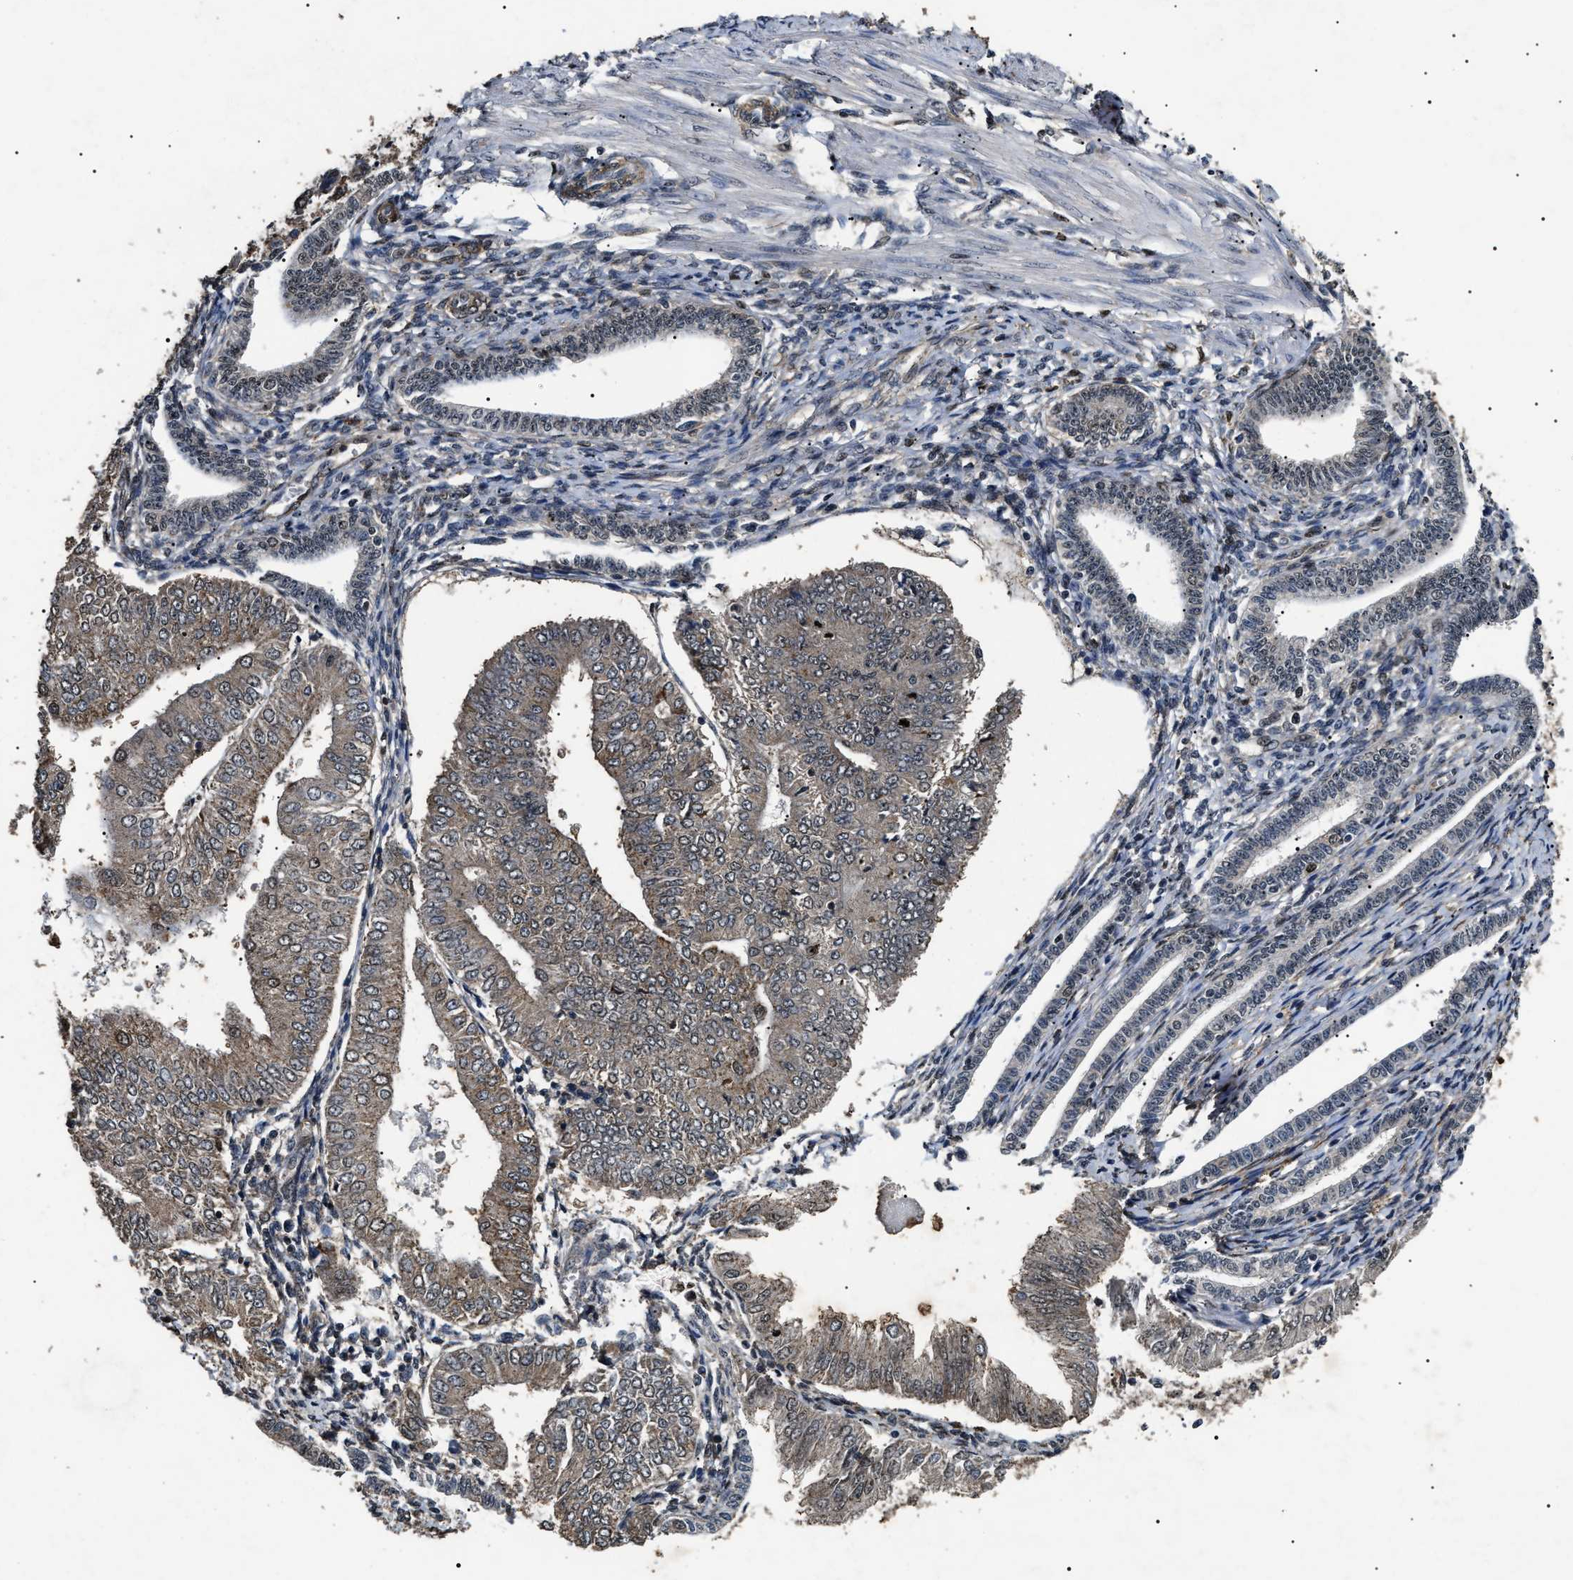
{"staining": {"intensity": "weak", "quantity": "25%-75%", "location": "cytoplasmic/membranous,nuclear"}, "tissue": "endometrial cancer", "cell_type": "Tumor cells", "image_type": "cancer", "snomed": [{"axis": "morphology", "description": "Adenocarcinoma, NOS"}, {"axis": "topography", "description": "Endometrium"}], "caption": "Immunohistochemical staining of human endometrial cancer demonstrates low levels of weak cytoplasmic/membranous and nuclear expression in about 25%-75% of tumor cells.", "gene": "ANP32E", "patient": {"sex": "female", "age": 53}}